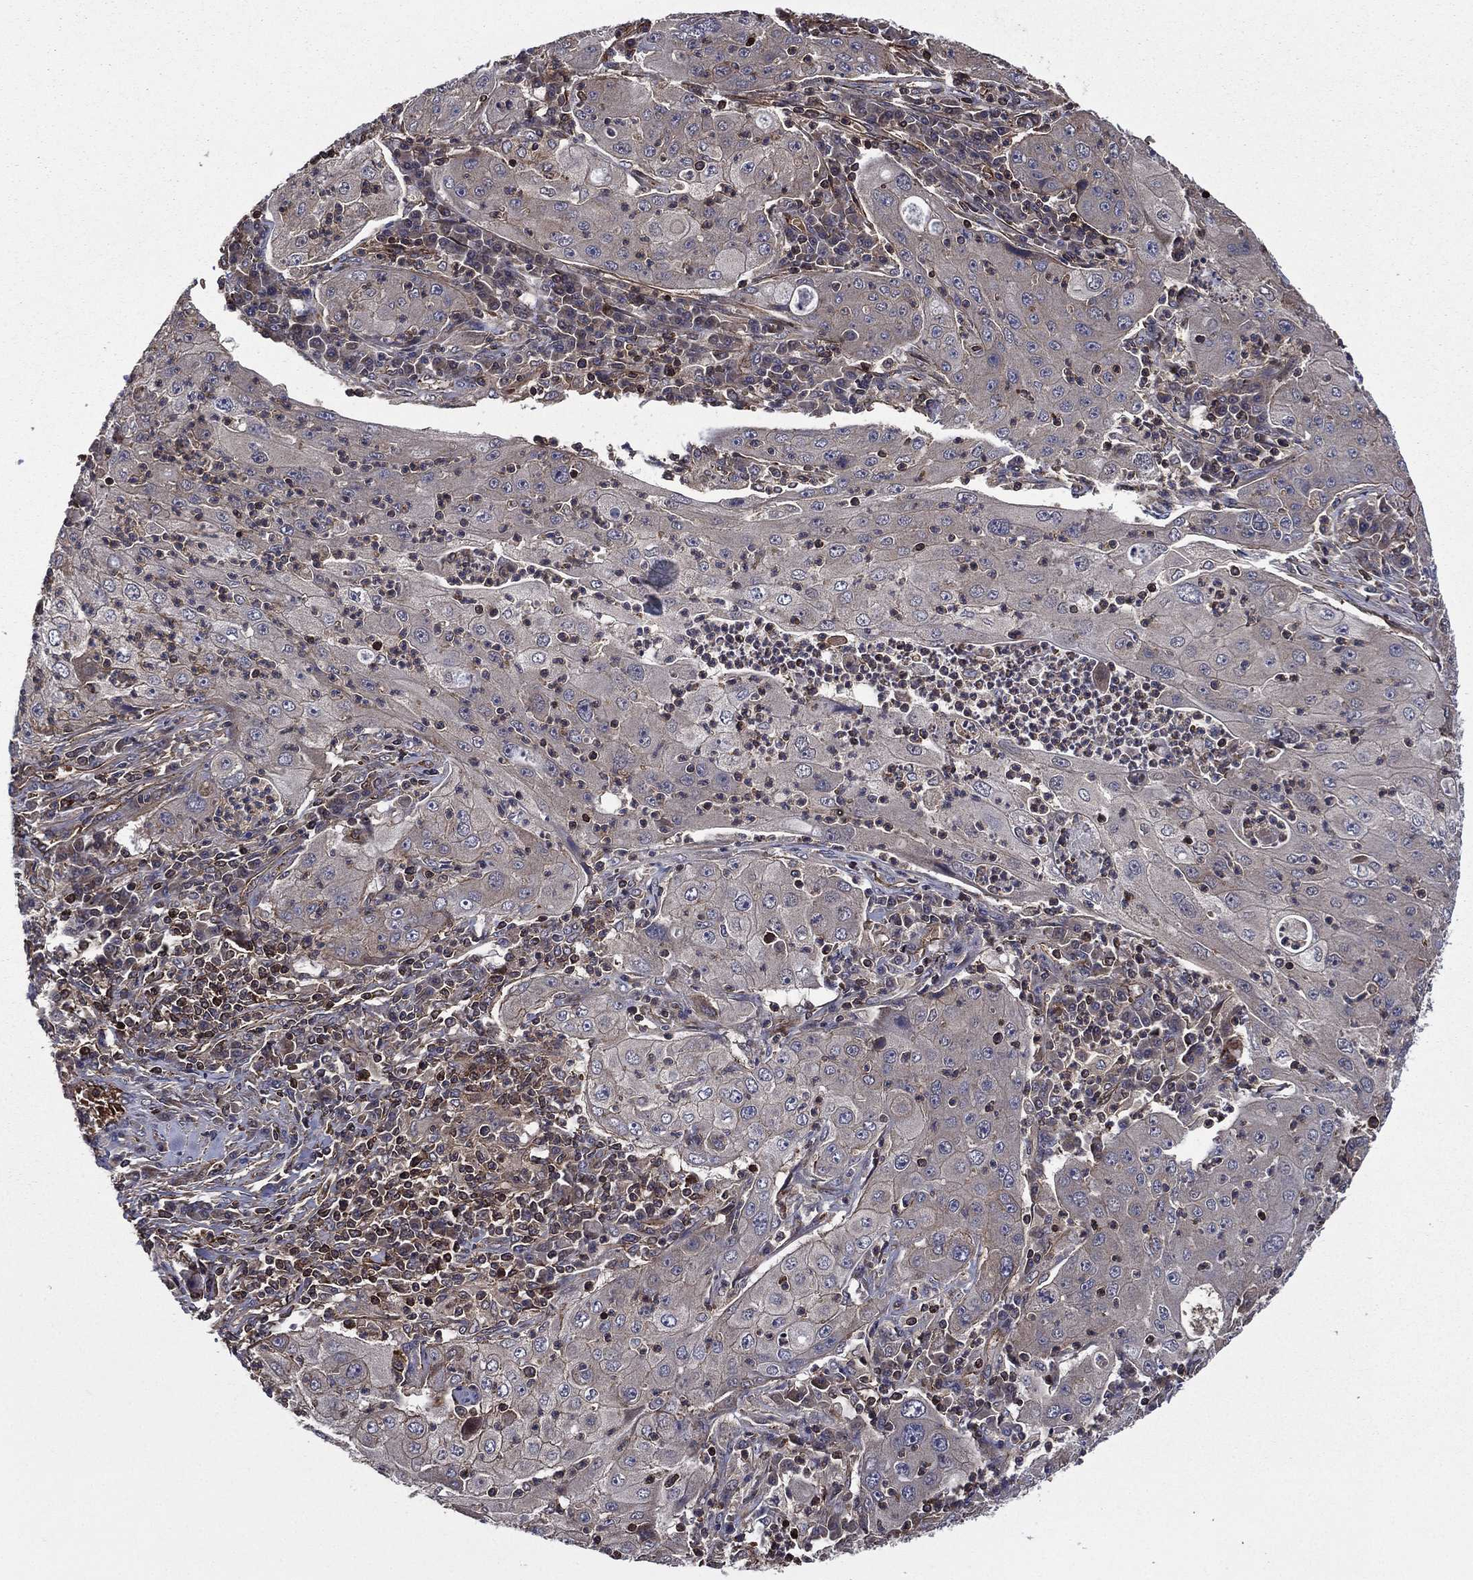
{"staining": {"intensity": "negative", "quantity": "none", "location": "none"}, "tissue": "lung cancer", "cell_type": "Tumor cells", "image_type": "cancer", "snomed": [{"axis": "morphology", "description": "Squamous cell carcinoma, NOS"}, {"axis": "topography", "description": "Lung"}], "caption": "IHC photomicrograph of lung cancer (squamous cell carcinoma) stained for a protein (brown), which shows no staining in tumor cells. The staining is performed using DAB brown chromogen with nuclei counter-stained in using hematoxylin.", "gene": "PLPP3", "patient": {"sex": "female", "age": 59}}